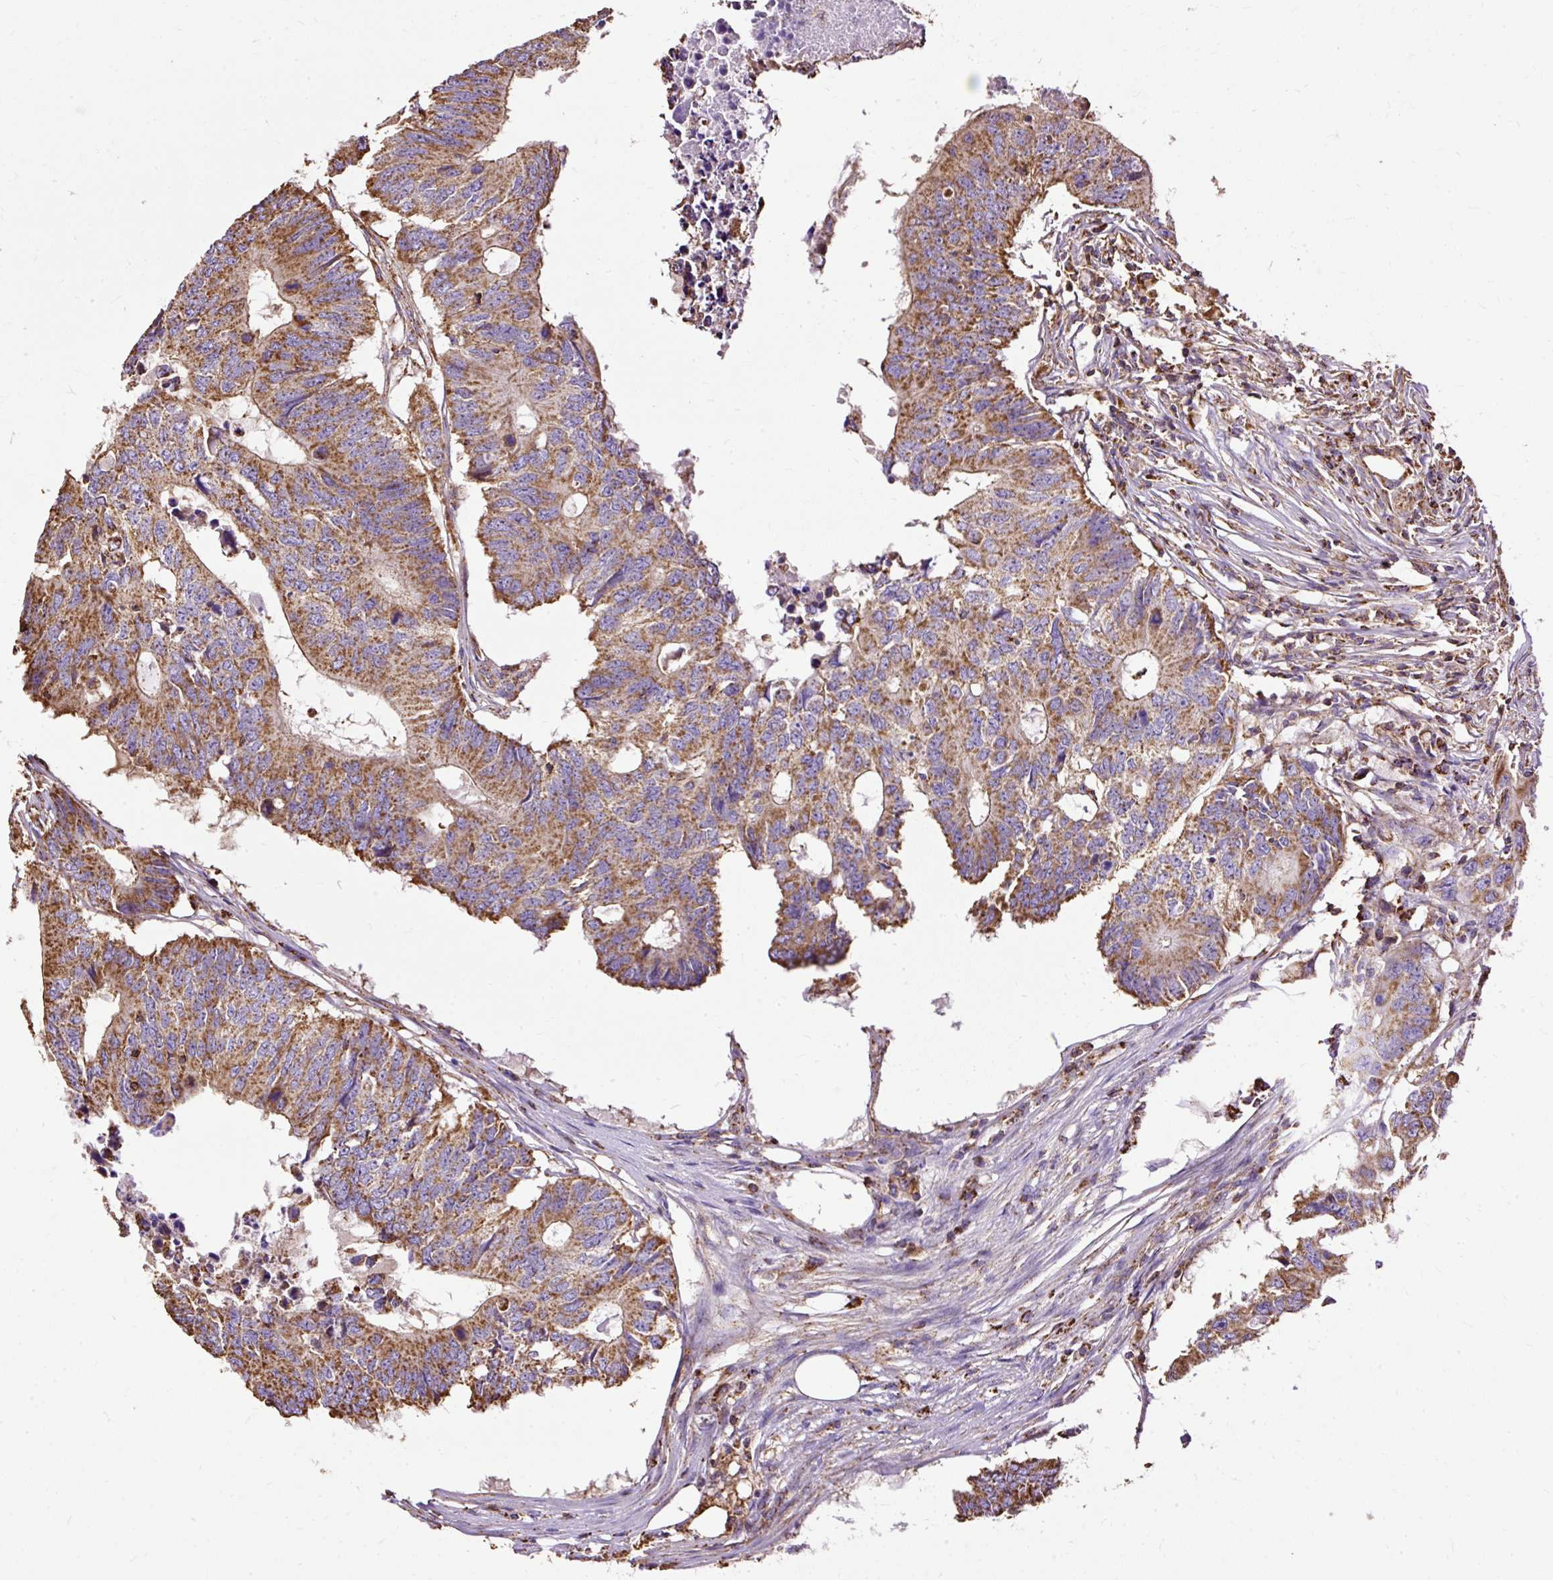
{"staining": {"intensity": "moderate", "quantity": ">75%", "location": "cytoplasmic/membranous"}, "tissue": "colorectal cancer", "cell_type": "Tumor cells", "image_type": "cancer", "snomed": [{"axis": "morphology", "description": "Adenocarcinoma, NOS"}, {"axis": "topography", "description": "Colon"}], "caption": "Human colorectal cancer (adenocarcinoma) stained with a brown dye displays moderate cytoplasmic/membranous positive positivity in approximately >75% of tumor cells.", "gene": "KLHL11", "patient": {"sex": "male", "age": 71}}